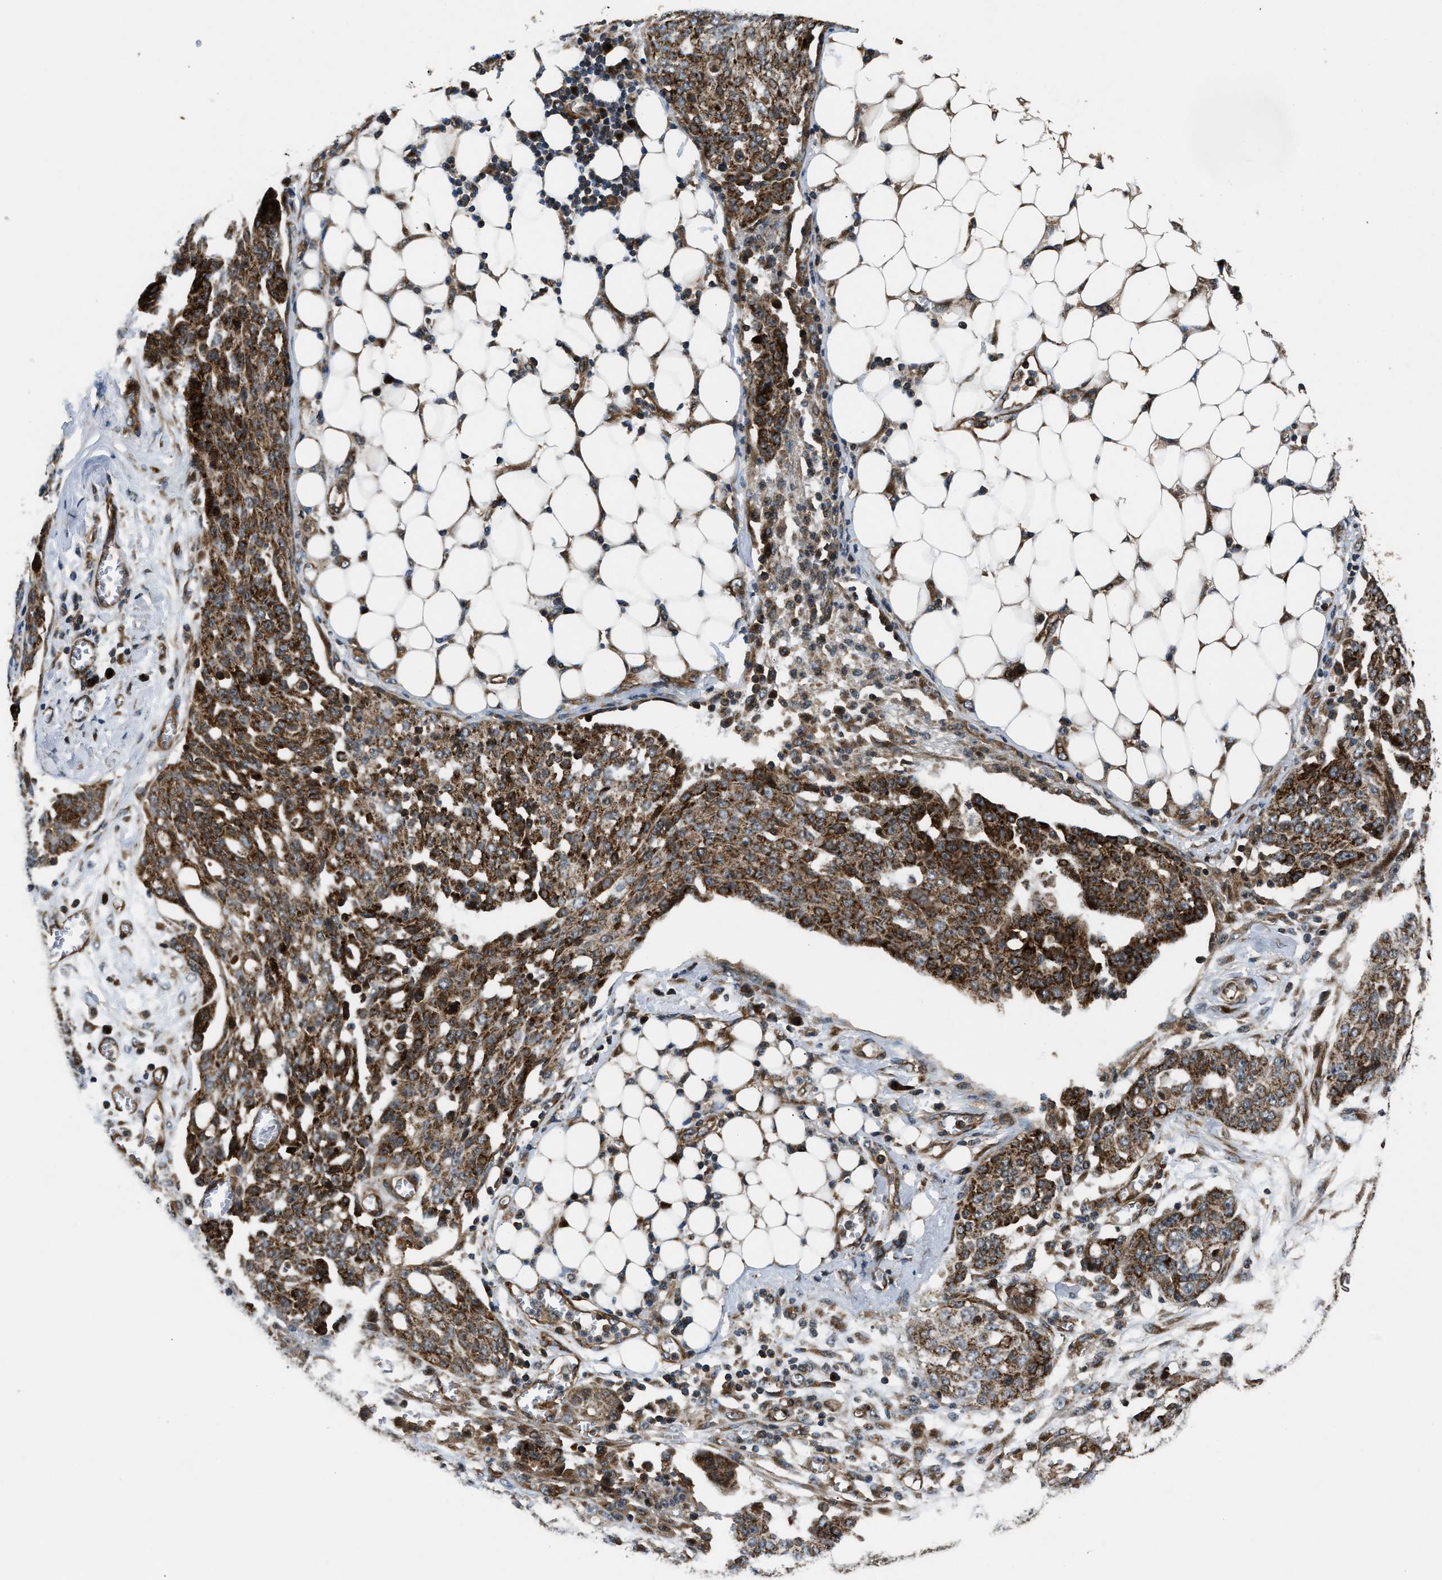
{"staining": {"intensity": "strong", "quantity": ">75%", "location": "cytoplasmic/membranous"}, "tissue": "ovarian cancer", "cell_type": "Tumor cells", "image_type": "cancer", "snomed": [{"axis": "morphology", "description": "Cystadenocarcinoma, serous, NOS"}, {"axis": "topography", "description": "Soft tissue"}, {"axis": "topography", "description": "Ovary"}], "caption": "IHC photomicrograph of ovarian serous cystadenocarcinoma stained for a protein (brown), which shows high levels of strong cytoplasmic/membranous positivity in approximately >75% of tumor cells.", "gene": "PNPLA8", "patient": {"sex": "female", "age": 57}}